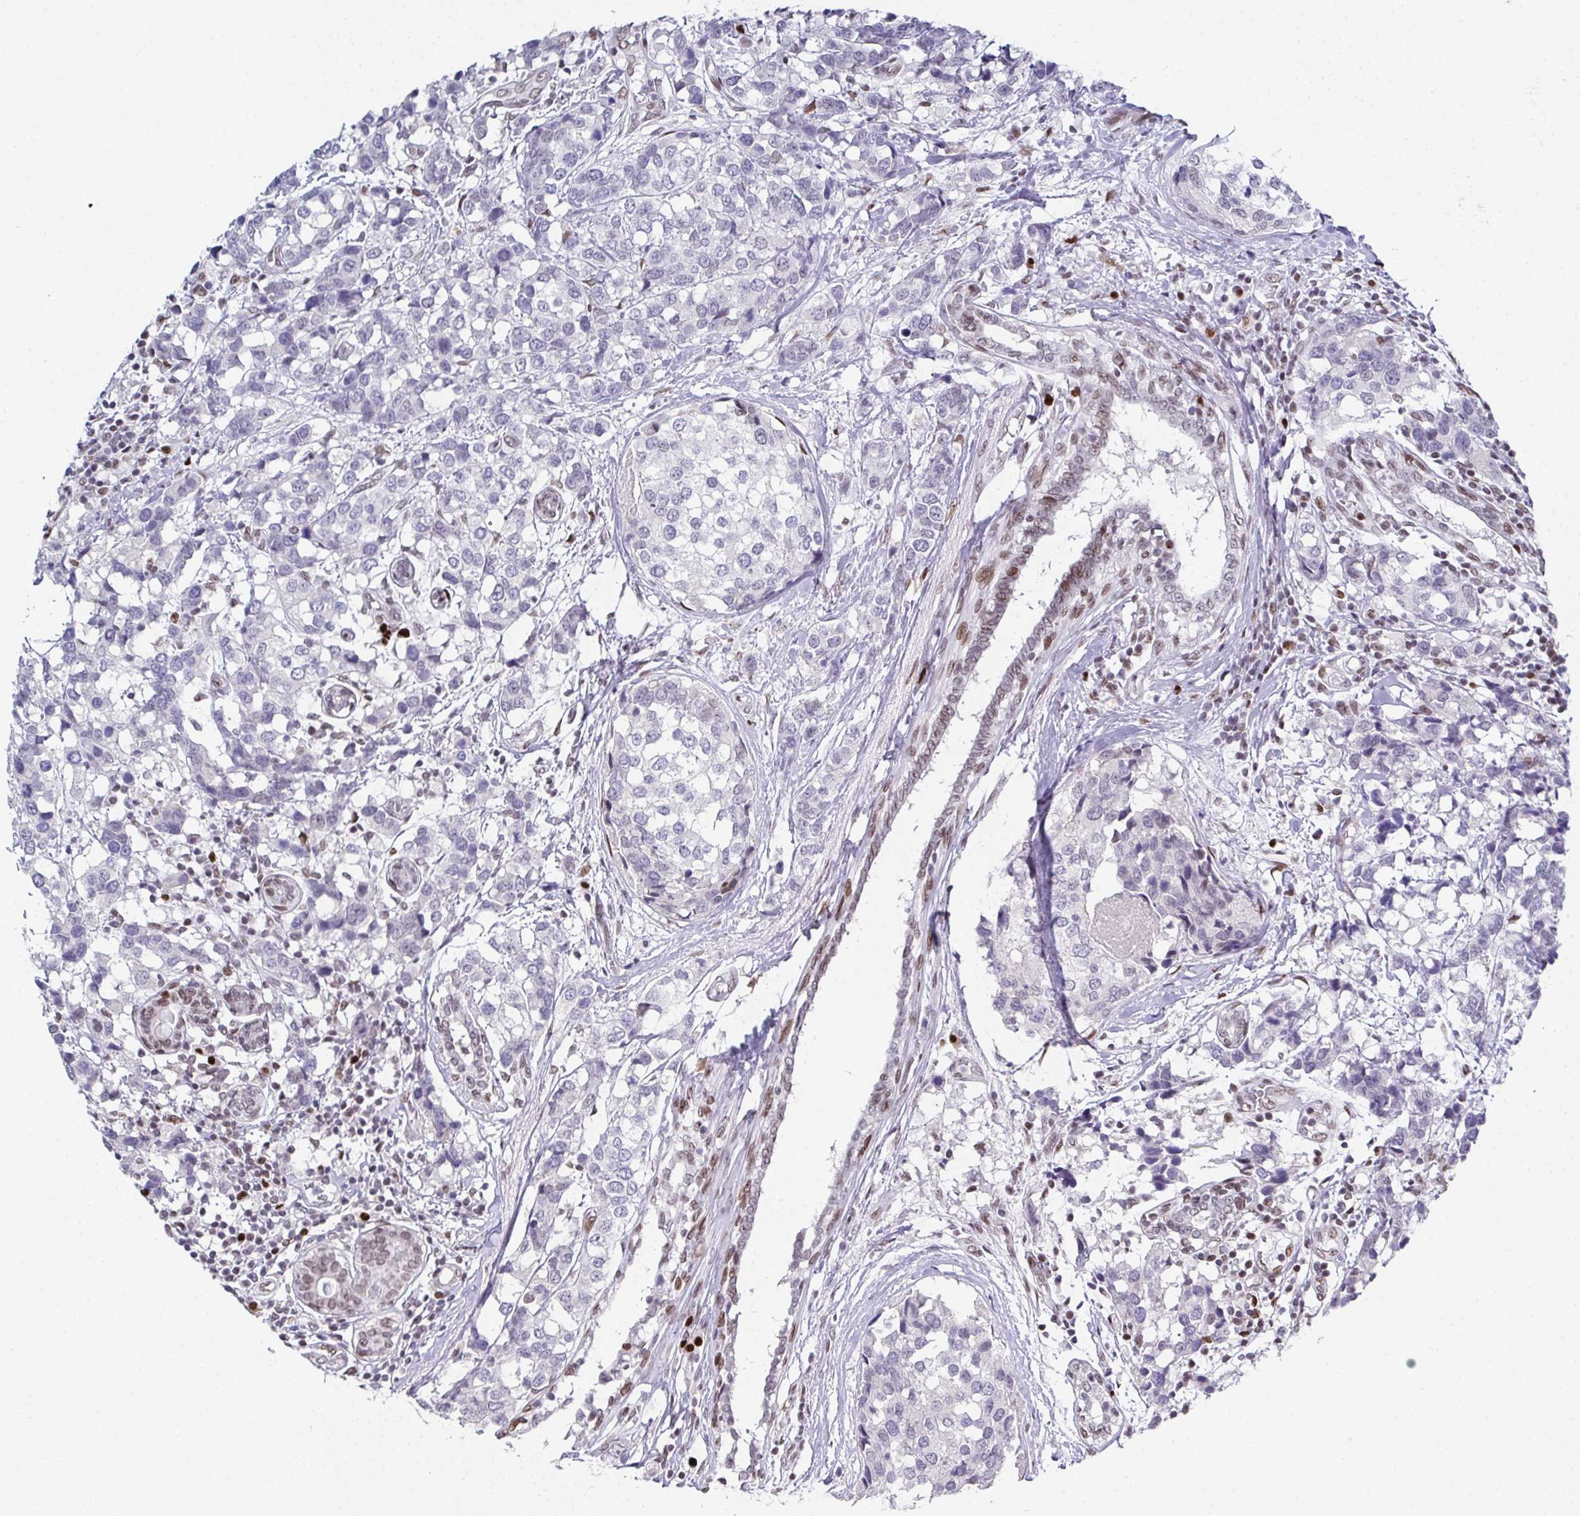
{"staining": {"intensity": "negative", "quantity": "none", "location": "none"}, "tissue": "breast cancer", "cell_type": "Tumor cells", "image_type": "cancer", "snomed": [{"axis": "morphology", "description": "Lobular carcinoma"}, {"axis": "topography", "description": "Breast"}], "caption": "This photomicrograph is of breast lobular carcinoma stained with immunohistochemistry (IHC) to label a protein in brown with the nuclei are counter-stained blue. There is no positivity in tumor cells.", "gene": "RB1", "patient": {"sex": "female", "age": 59}}